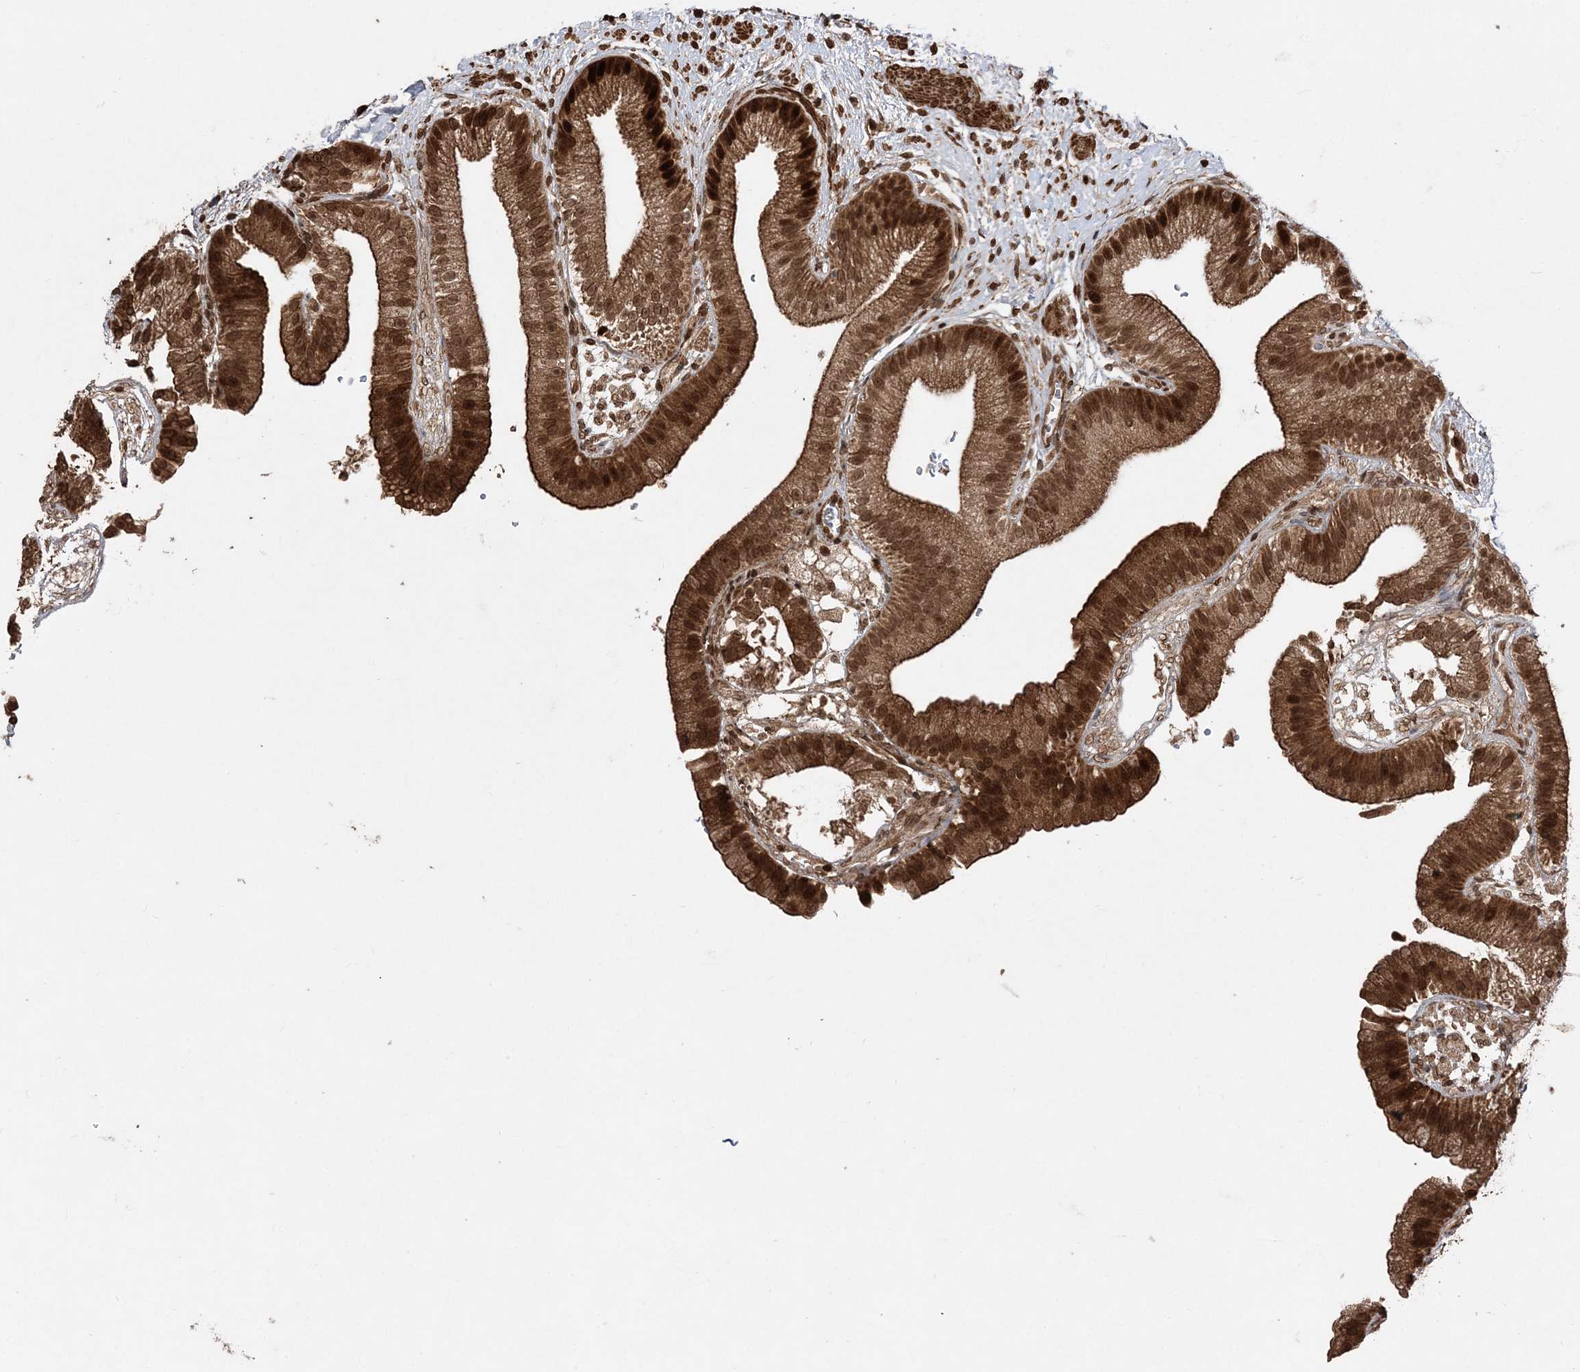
{"staining": {"intensity": "strong", "quantity": ">75%", "location": "cytoplasmic/membranous,nuclear"}, "tissue": "gallbladder", "cell_type": "Glandular cells", "image_type": "normal", "snomed": [{"axis": "morphology", "description": "Normal tissue, NOS"}, {"axis": "topography", "description": "Gallbladder"}], "caption": "Benign gallbladder was stained to show a protein in brown. There is high levels of strong cytoplasmic/membranous,nuclear staining in about >75% of glandular cells.", "gene": "ETAA1", "patient": {"sex": "male", "age": 55}}